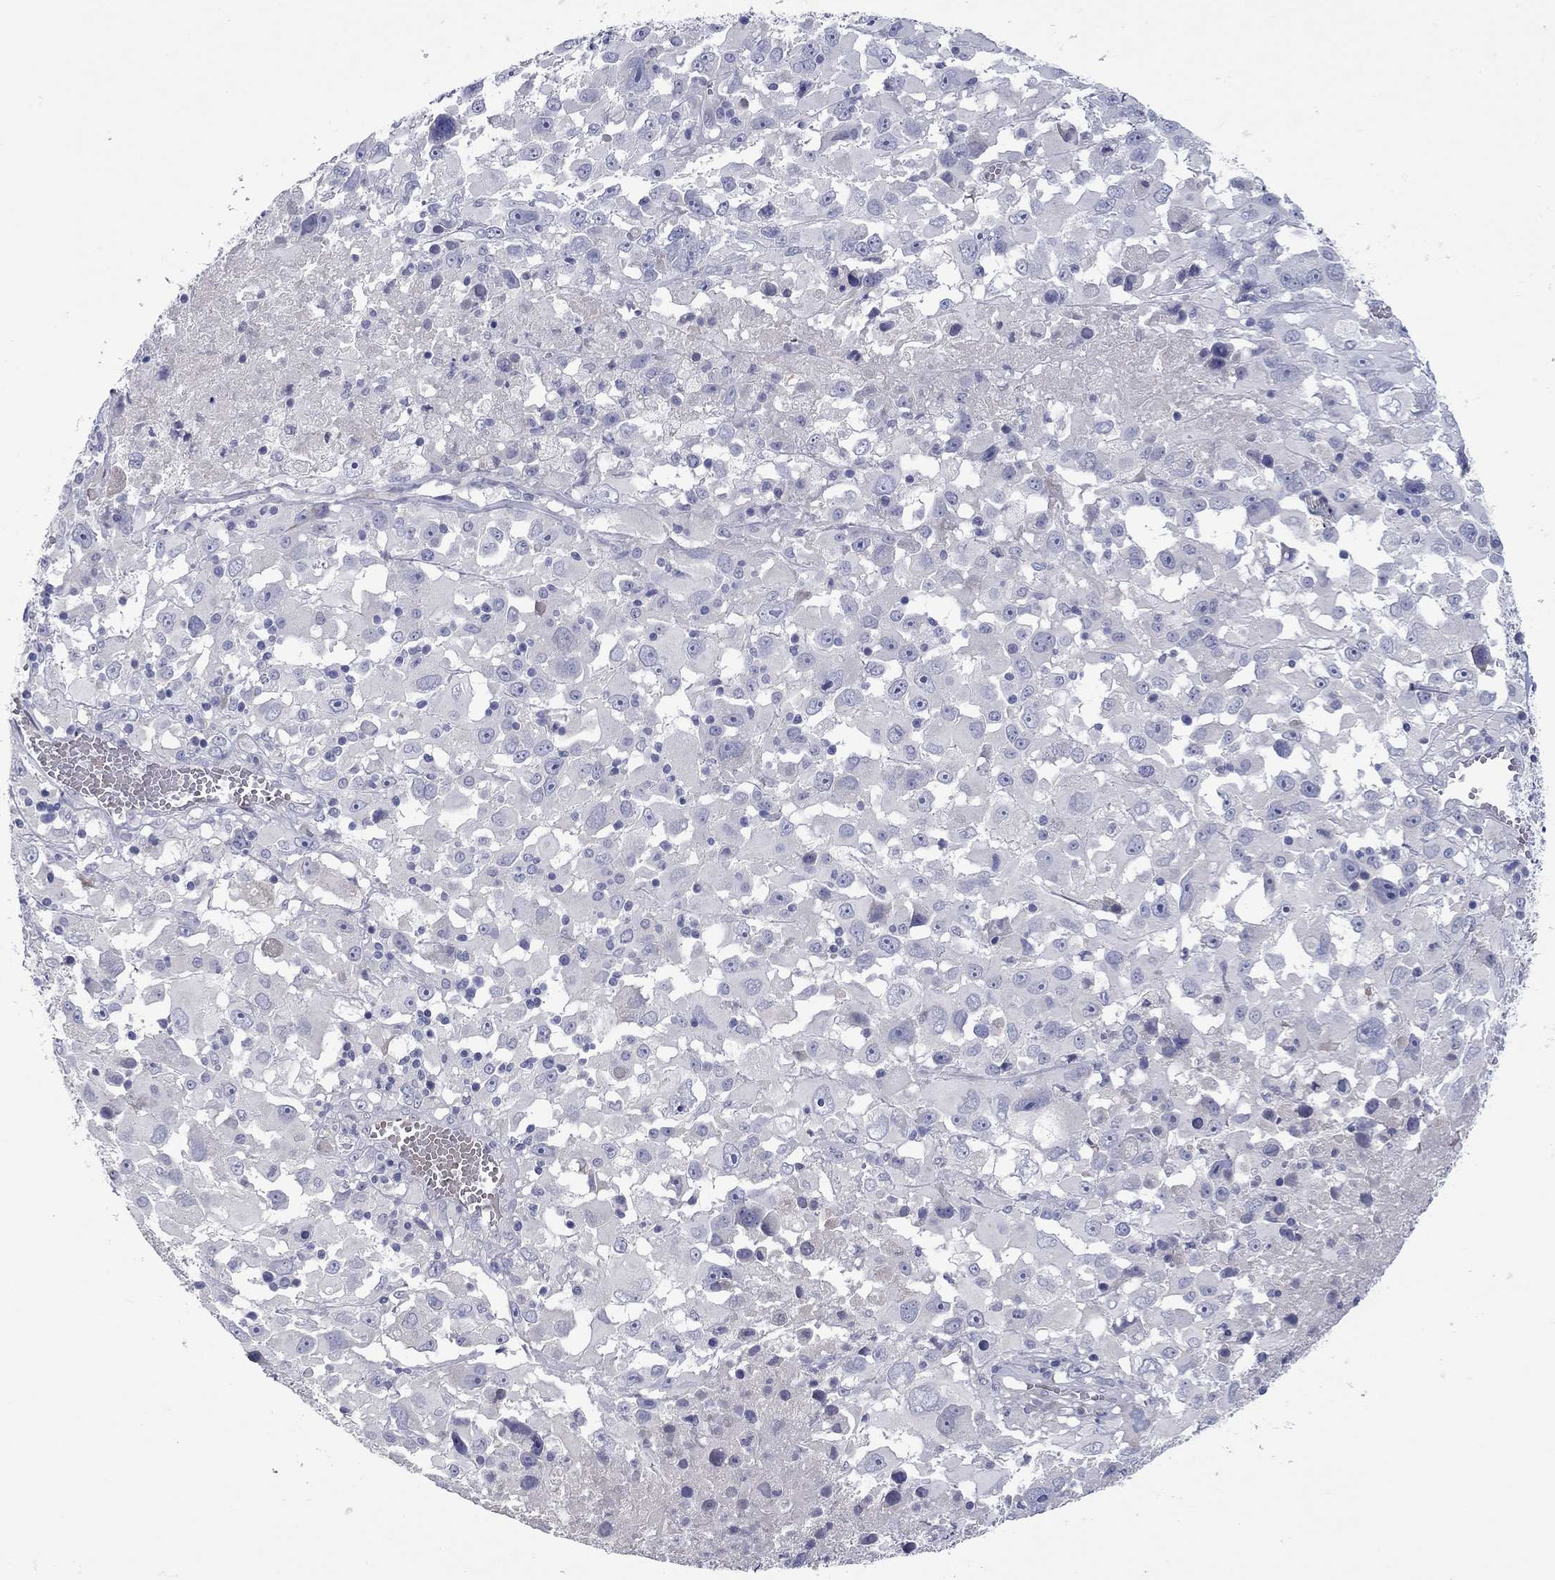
{"staining": {"intensity": "negative", "quantity": "none", "location": "none"}, "tissue": "melanoma", "cell_type": "Tumor cells", "image_type": "cancer", "snomed": [{"axis": "morphology", "description": "Malignant melanoma, Metastatic site"}, {"axis": "topography", "description": "Soft tissue"}], "caption": "An immunohistochemistry (IHC) micrograph of malignant melanoma (metastatic site) is shown. There is no staining in tumor cells of malignant melanoma (metastatic site). (Brightfield microscopy of DAB (3,3'-diaminobenzidine) immunohistochemistry (IHC) at high magnification).", "gene": "UNC119B", "patient": {"sex": "male", "age": 50}}